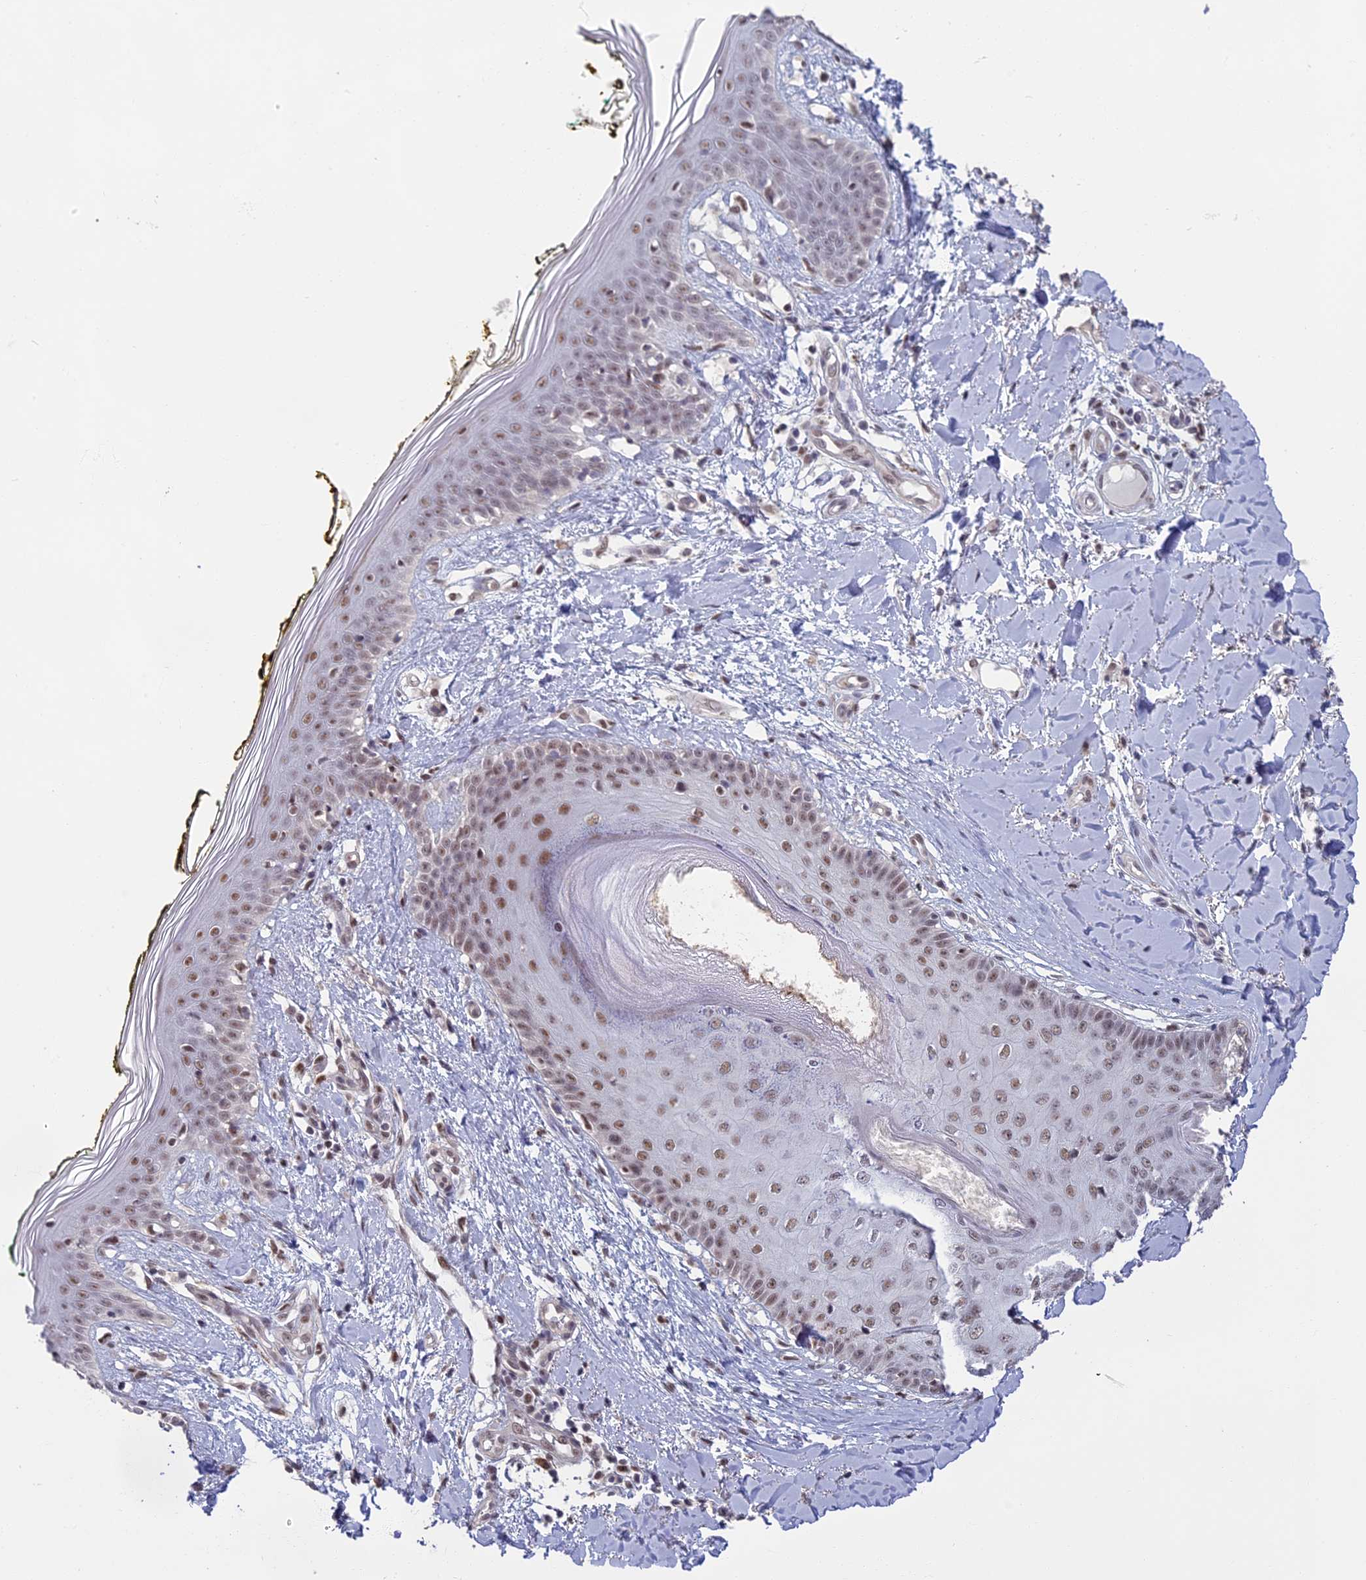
{"staining": {"intensity": "negative", "quantity": "none", "location": "none"}, "tissue": "skin", "cell_type": "Fibroblasts", "image_type": "normal", "snomed": [{"axis": "morphology", "description": "Normal tissue, NOS"}, {"axis": "topography", "description": "Skin"}], "caption": "Fibroblasts are negative for brown protein staining in benign skin. (DAB (3,3'-diaminobenzidine) IHC visualized using brightfield microscopy, high magnification).", "gene": "MORF4L1", "patient": {"sex": "female", "age": 34}}